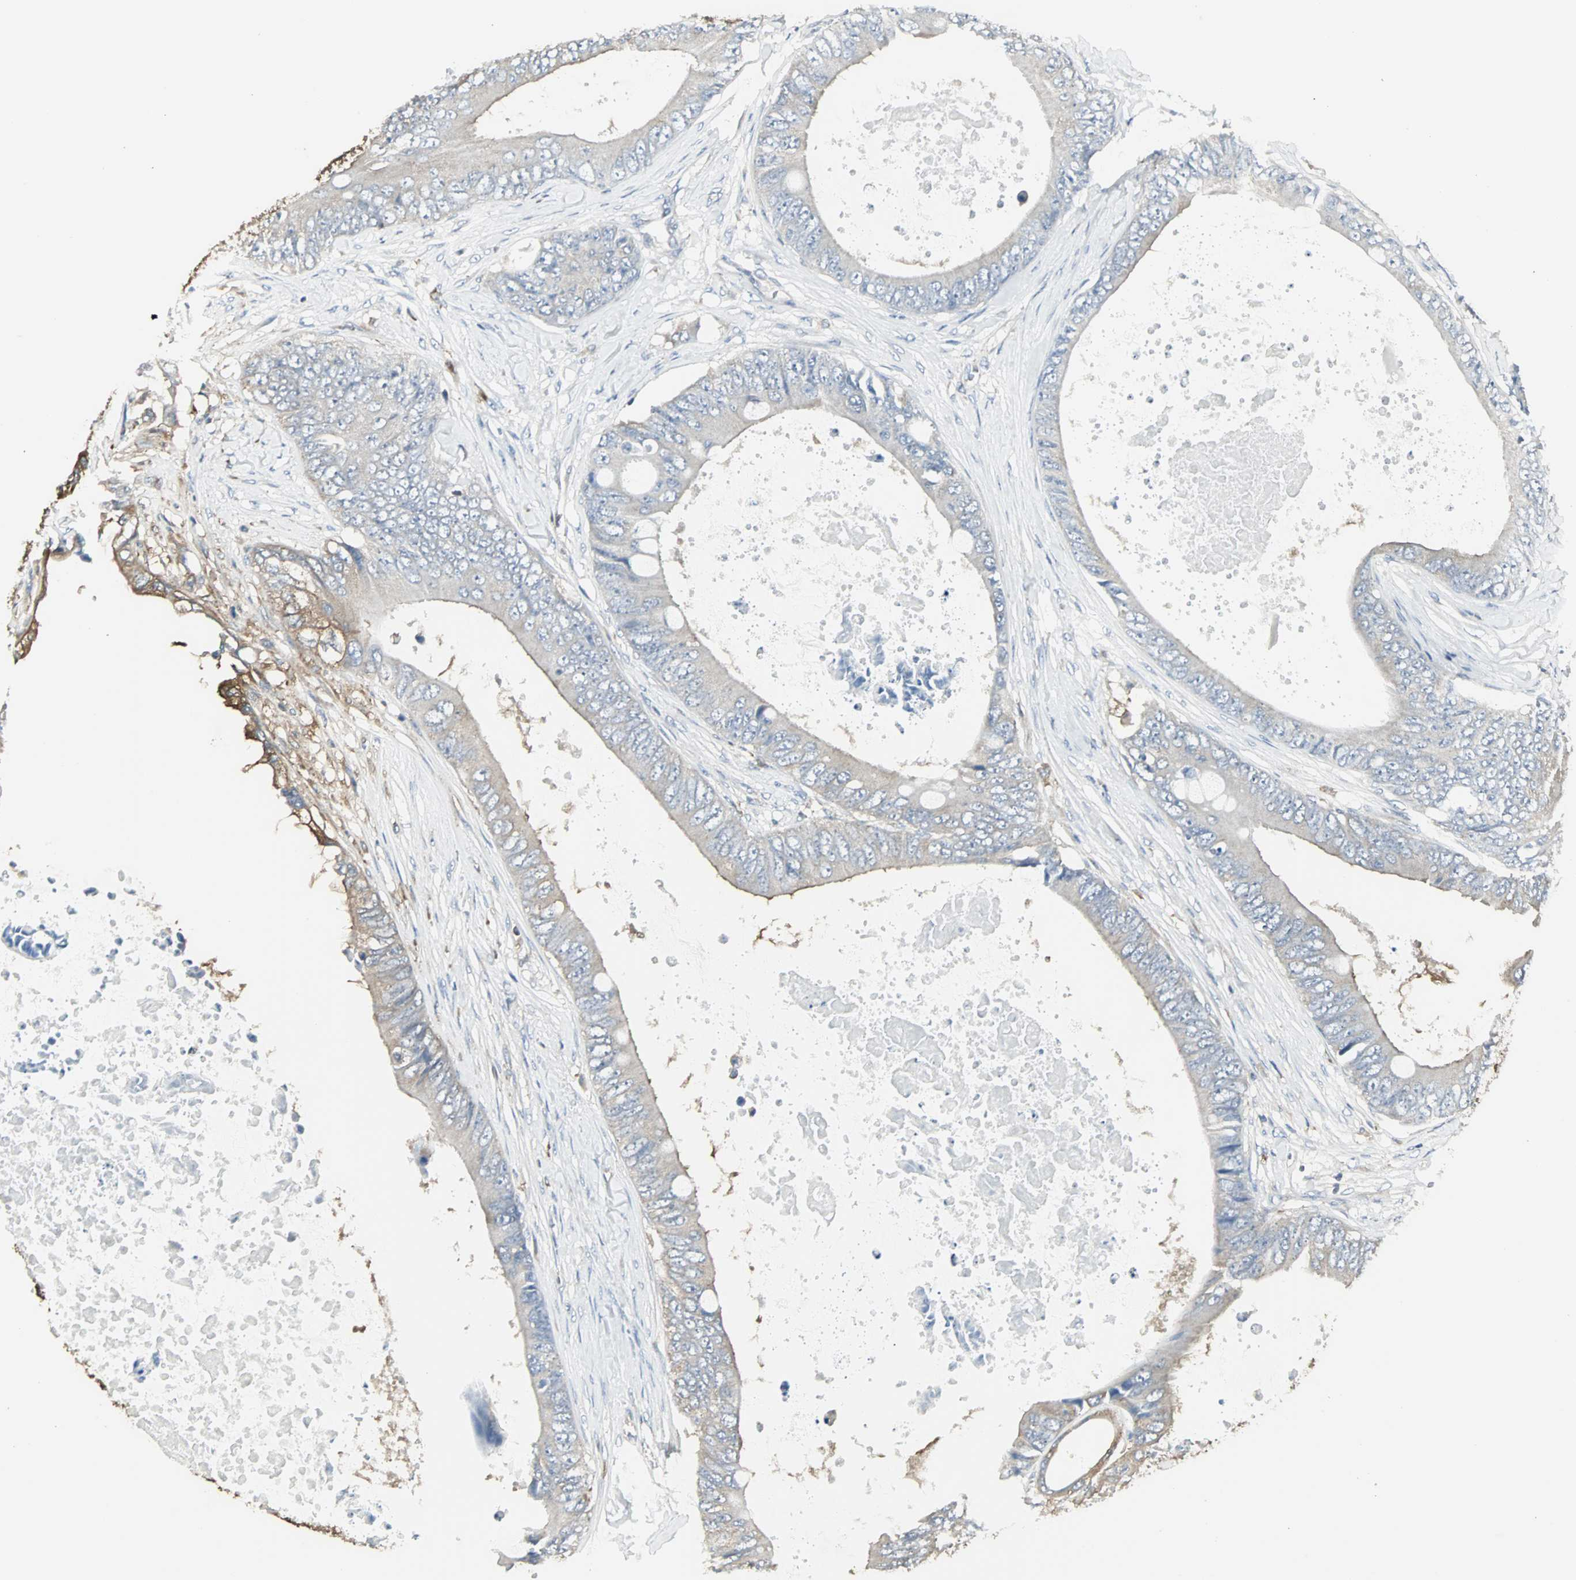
{"staining": {"intensity": "weak", "quantity": "25%-75%", "location": "cytoplasmic/membranous"}, "tissue": "colorectal cancer", "cell_type": "Tumor cells", "image_type": "cancer", "snomed": [{"axis": "morphology", "description": "Normal tissue, NOS"}, {"axis": "morphology", "description": "Adenocarcinoma, NOS"}, {"axis": "topography", "description": "Rectum"}, {"axis": "topography", "description": "Peripheral nerve tissue"}], "caption": "Colorectal cancer (adenocarcinoma) stained for a protein (brown) displays weak cytoplasmic/membranous positive positivity in about 25%-75% of tumor cells.", "gene": "LRRFIP1", "patient": {"sex": "female", "age": 77}}